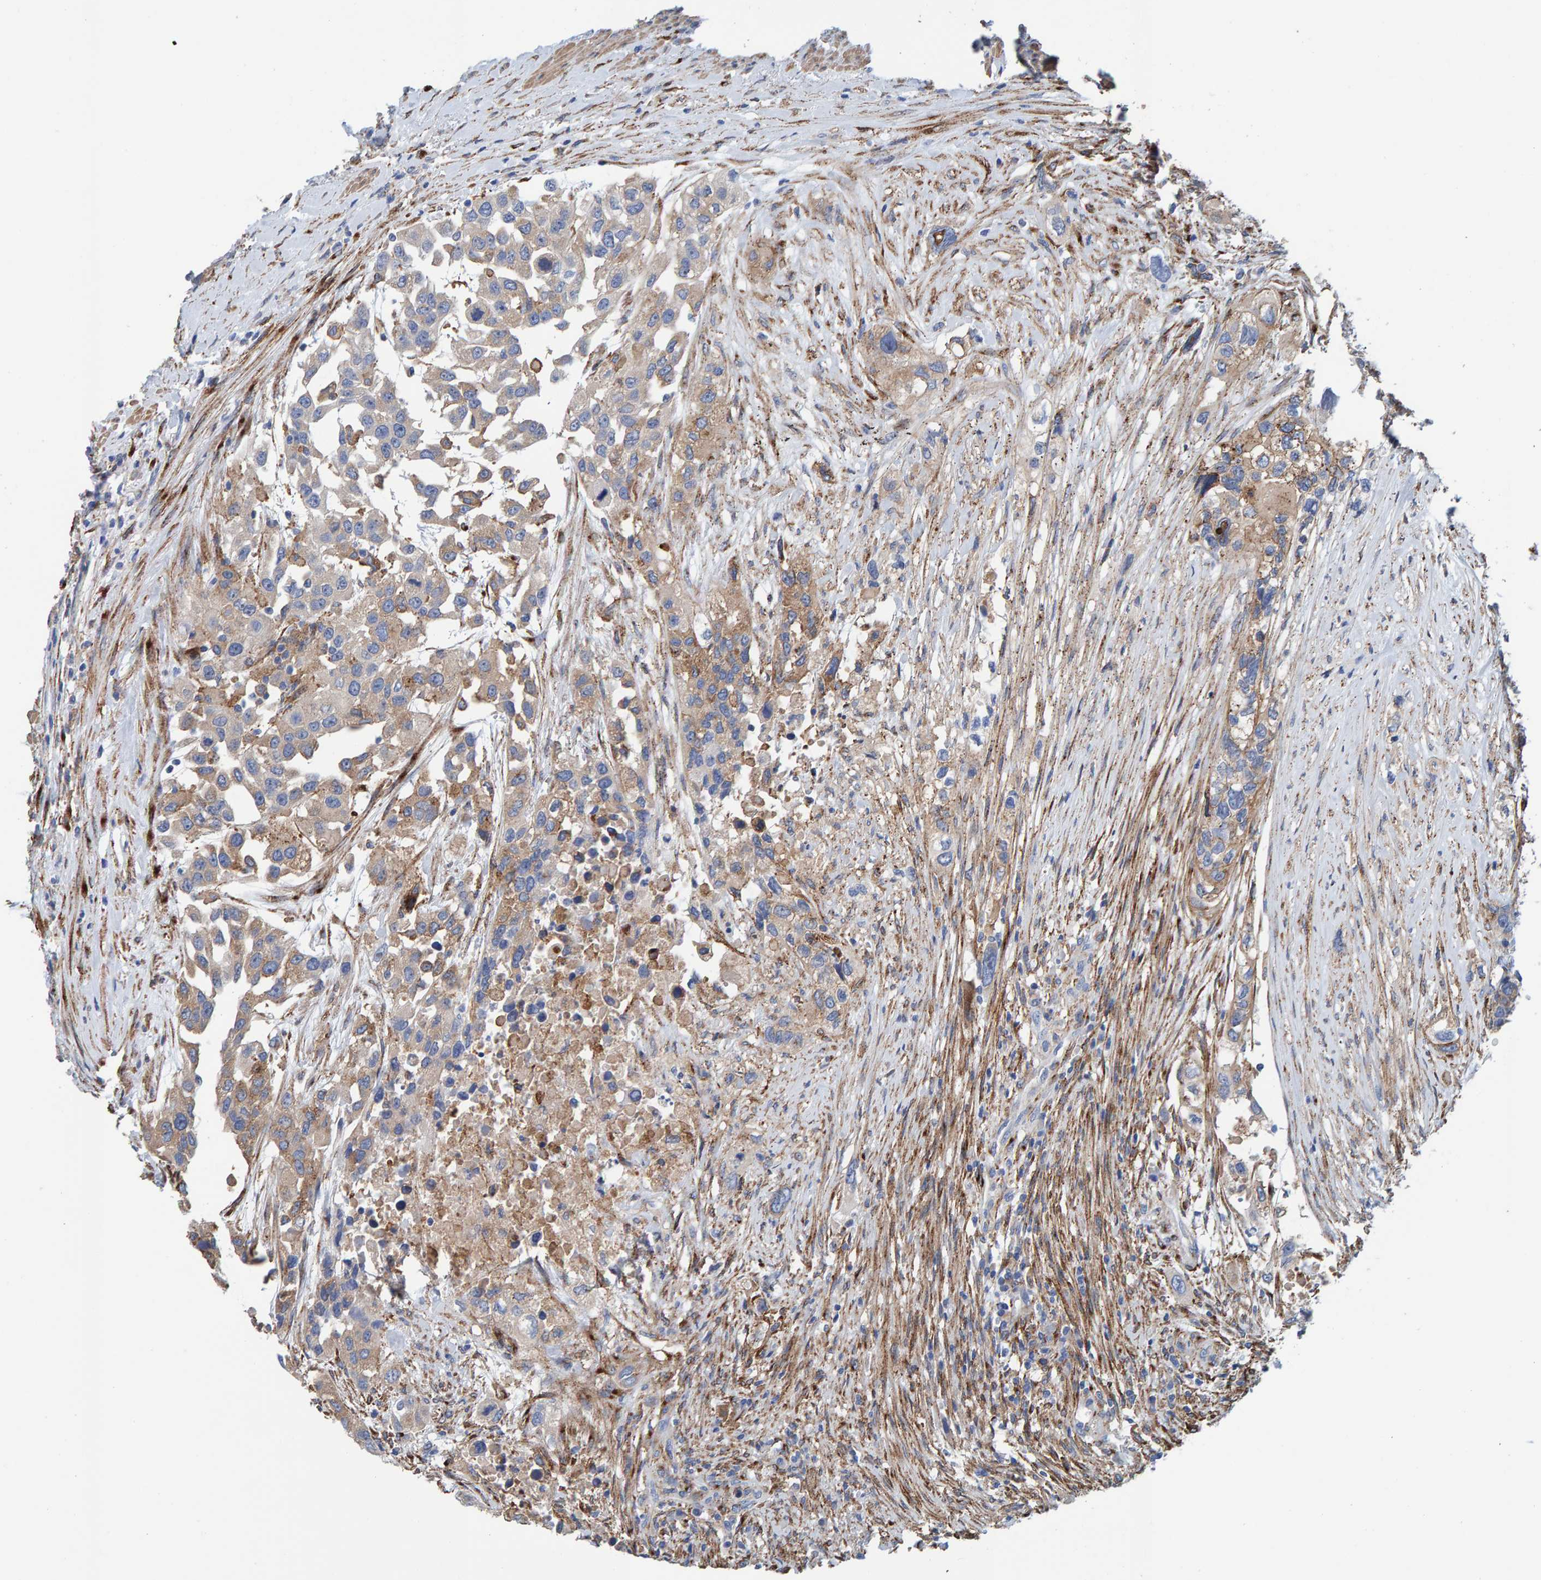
{"staining": {"intensity": "weak", "quantity": ">75%", "location": "cytoplasmic/membranous"}, "tissue": "urothelial cancer", "cell_type": "Tumor cells", "image_type": "cancer", "snomed": [{"axis": "morphology", "description": "Urothelial carcinoma, High grade"}, {"axis": "topography", "description": "Urinary bladder"}], "caption": "Immunohistochemistry (IHC) (DAB) staining of human urothelial cancer shows weak cytoplasmic/membranous protein staining in about >75% of tumor cells. (brown staining indicates protein expression, while blue staining denotes nuclei).", "gene": "LRP1", "patient": {"sex": "female", "age": 80}}